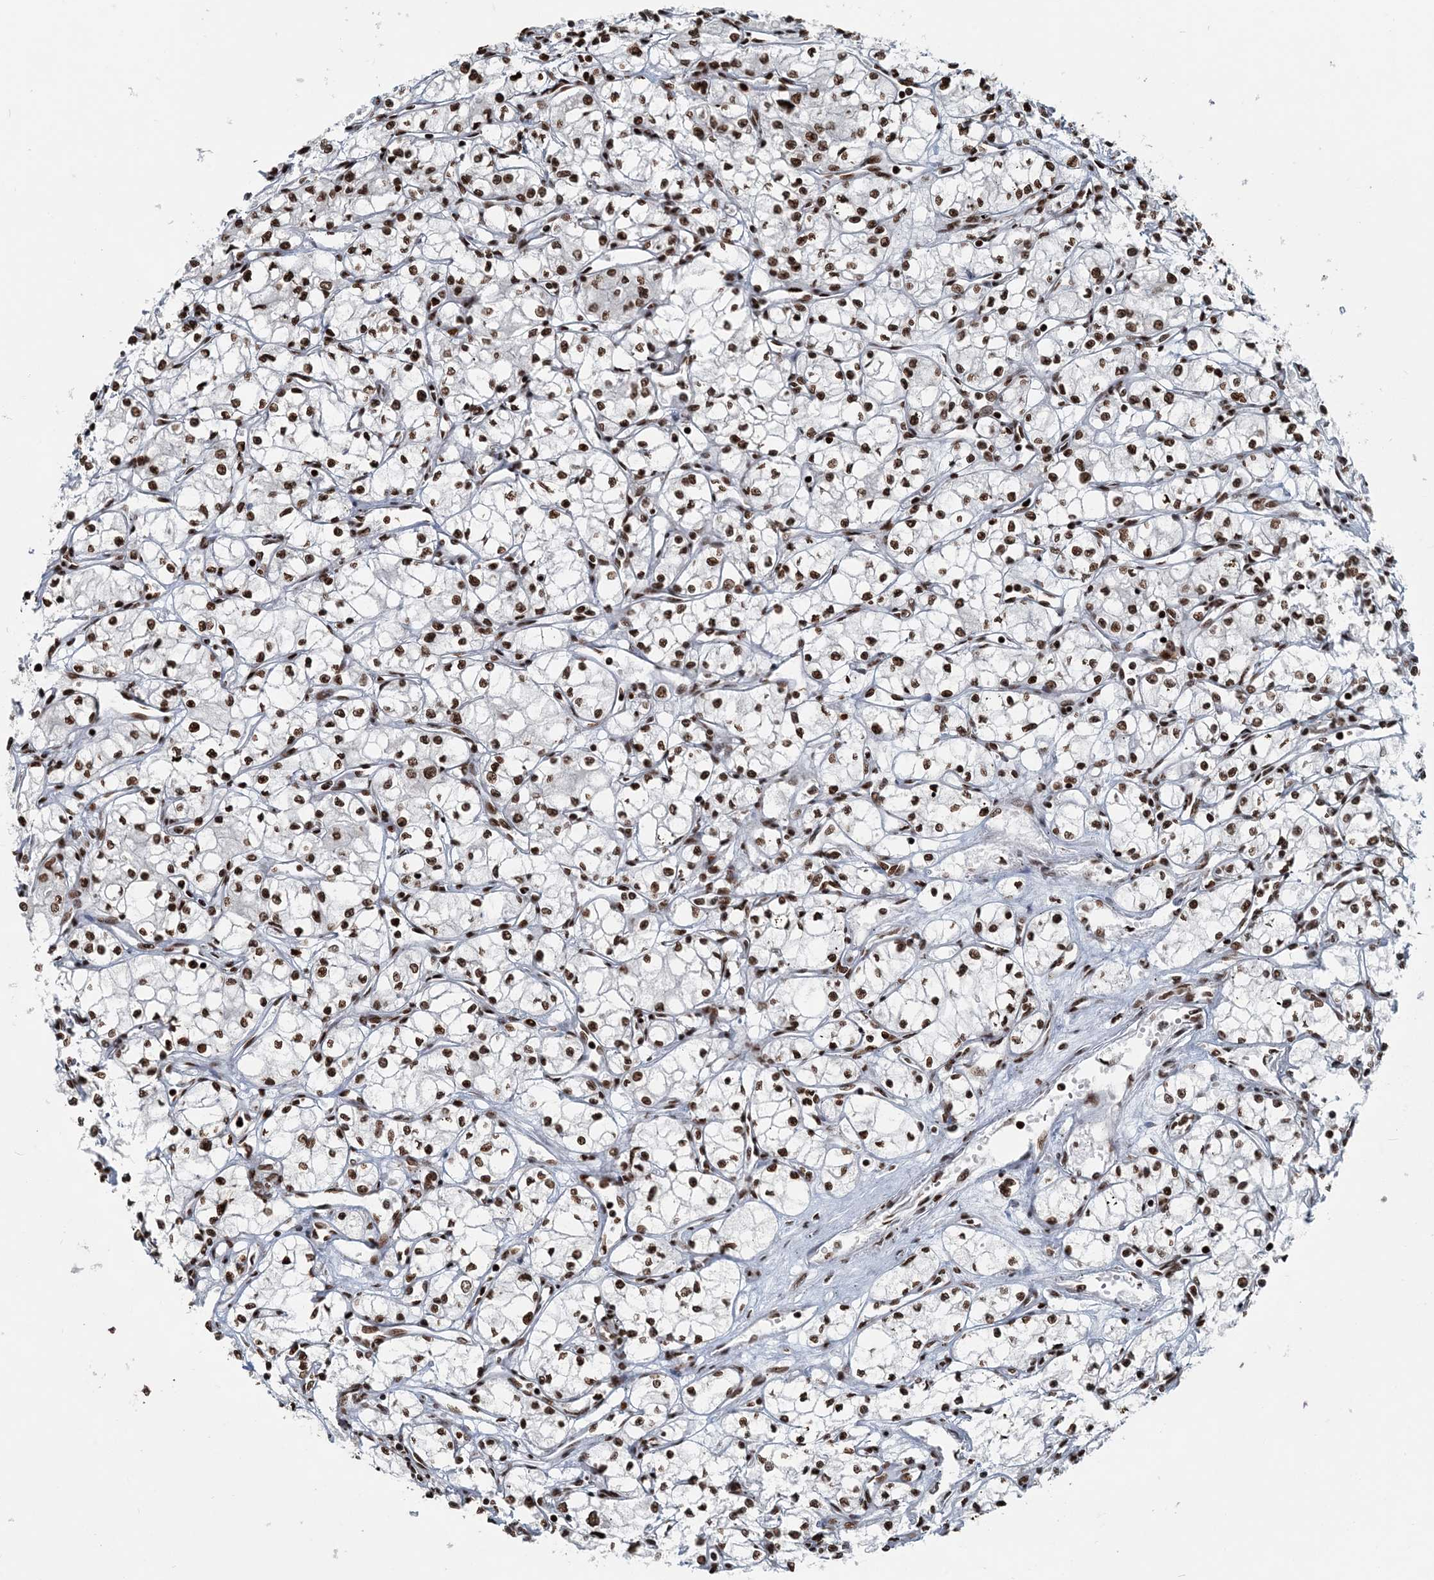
{"staining": {"intensity": "moderate", "quantity": ">75%", "location": "nuclear"}, "tissue": "renal cancer", "cell_type": "Tumor cells", "image_type": "cancer", "snomed": [{"axis": "morphology", "description": "Adenocarcinoma, NOS"}, {"axis": "topography", "description": "Kidney"}], "caption": "Moderate nuclear expression for a protein is seen in about >75% of tumor cells of renal cancer (adenocarcinoma) using IHC.", "gene": "H3-3B", "patient": {"sex": "male", "age": 59}}